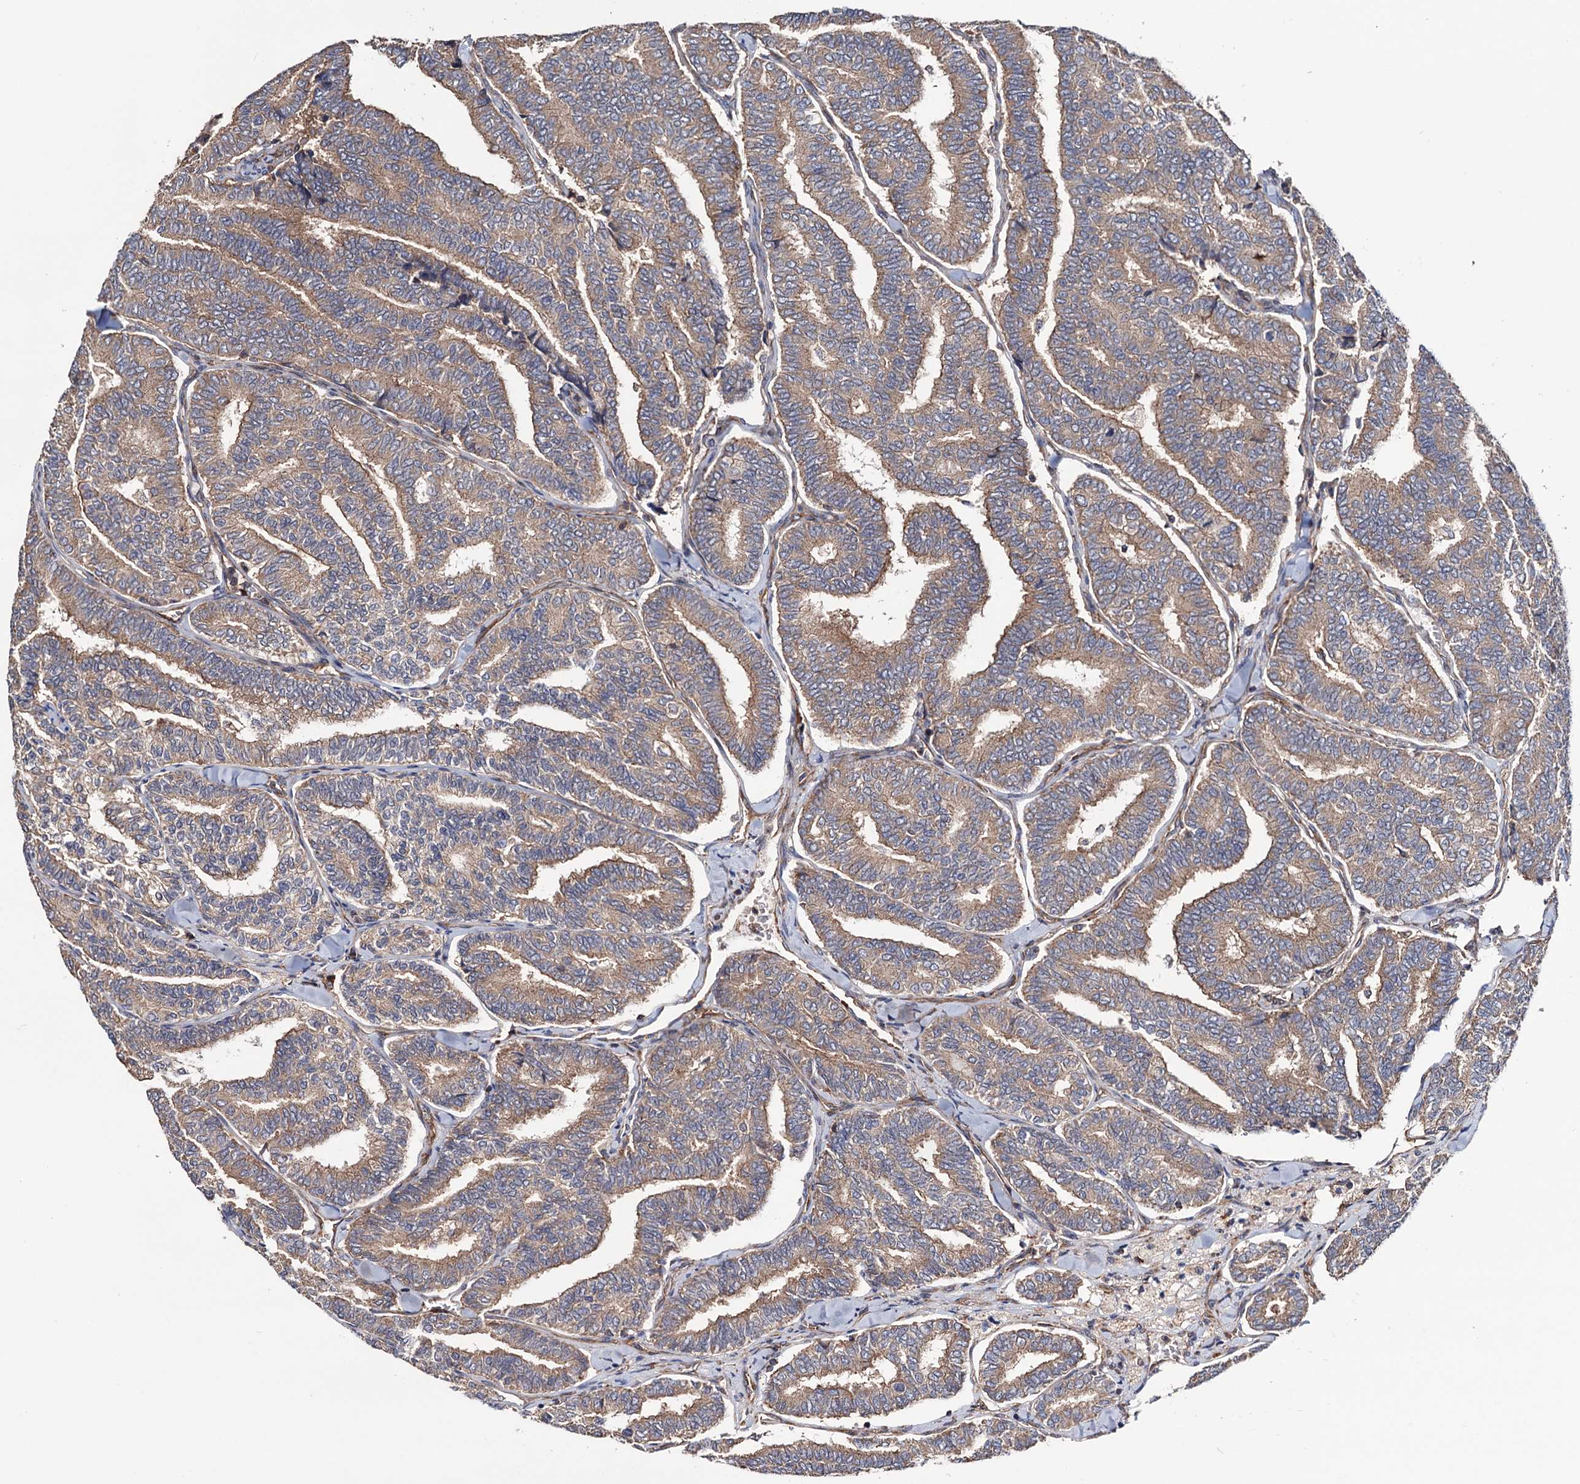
{"staining": {"intensity": "moderate", "quantity": ">75%", "location": "cytoplasmic/membranous"}, "tissue": "thyroid cancer", "cell_type": "Tumor cells", "image_type": "cancer", "snomed": [{"axis": "morphology", "description": "Papillary adenocarcinoma, NOS"}, {"axis": "topography", "description": "Thyroid gland"}], "caption": "Approximately >75% of tumor cells in thyroid cancer (papillary adenocarcinoma) exhibit moderate cytoplasmic/membranous protein staining as visualized by brown immunohistochemical staining.", "gene": "FERMT2", "patient": {"sex": "female", "age": 35}}